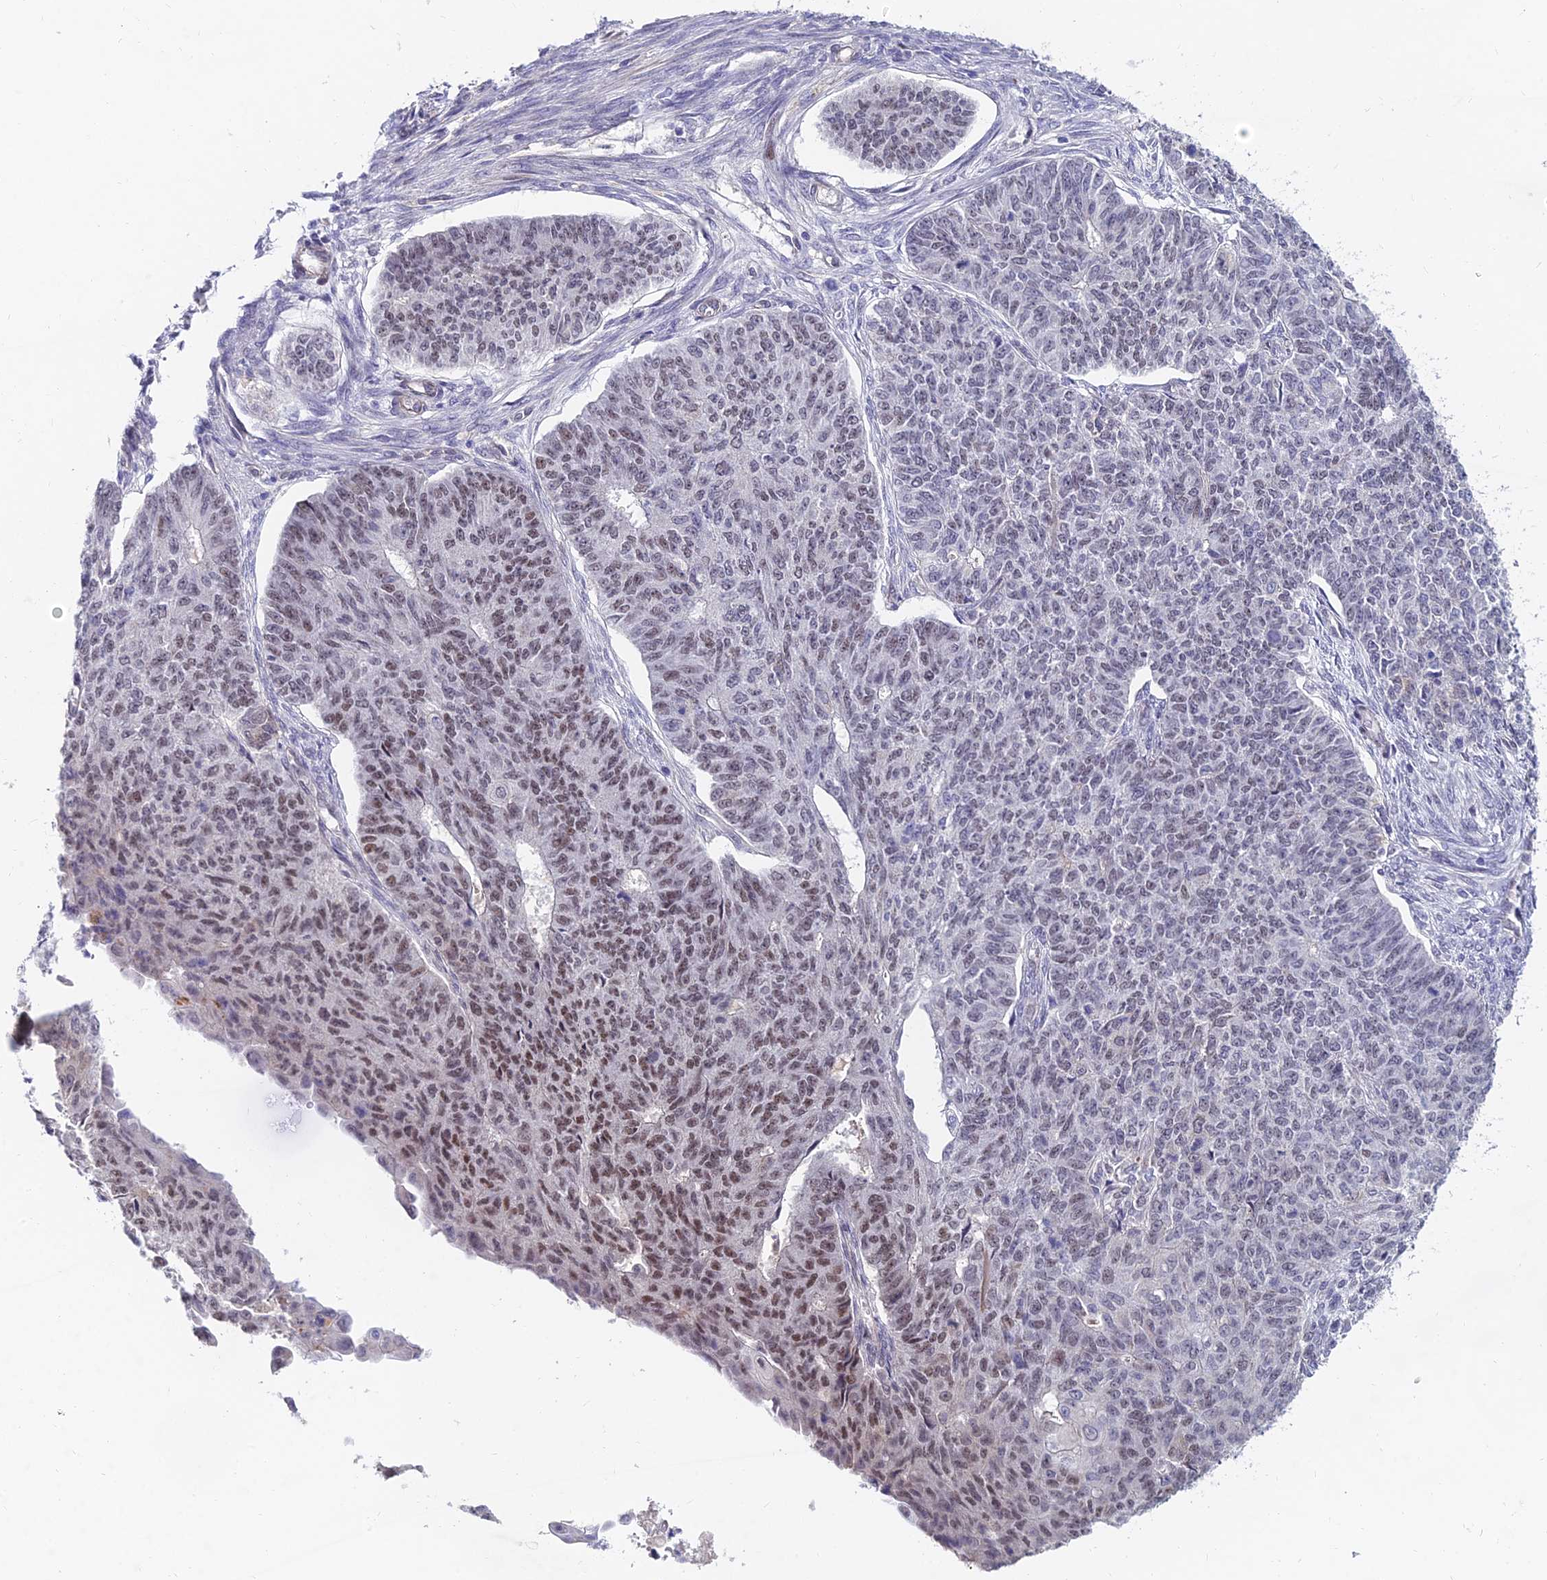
{"staining": {"intensity": "weak", "quantity": "<25%", "location": "nuclear"}, "tissue": "endometrial cancer", "cell_type": "Tumor cells", "image_type": "cancer", "snomed": [{"axis": "morphology", "description": "Adenocarcinoma, NOS"}, {"axis": "topography", "description": "Endometrium"}], "caption": "Tumor cells are negative for protein expression in human endometrial cancer (adenocarcinoma).", "gene": "TRIM24", "patient": {"sex": "female", "age": 32}}